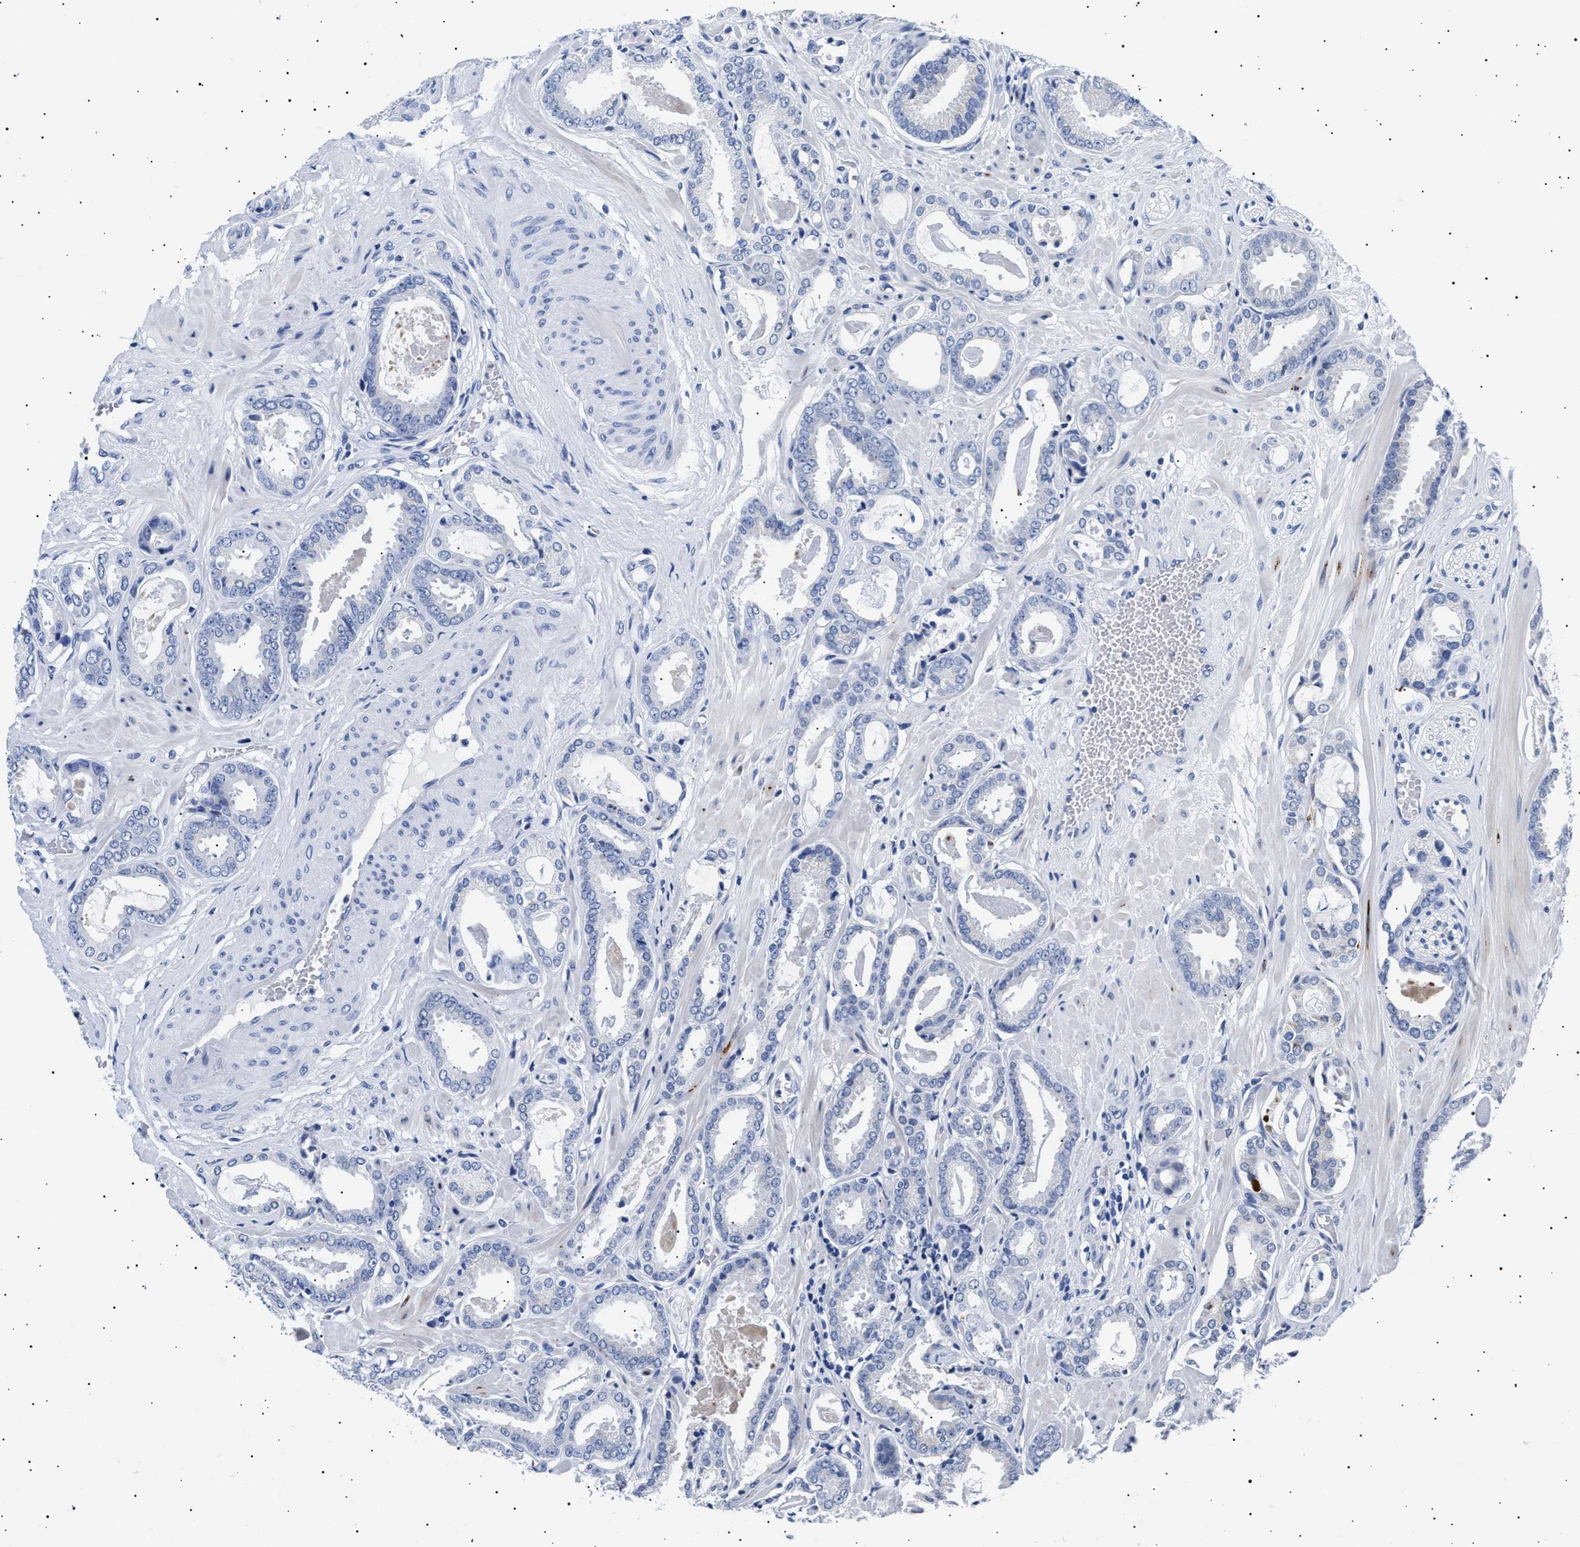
{"staining": {"intensity": "negative", "quantity": "none", "location": "none"}, "tissue": "prostate cancer", "cell_type": "Tumor cells", "image_type": "cancer", "snomed": [{"axis": "morphology", "description": "Adenocarcinoma, Low grade"}, {"axis": "topography", "description": "Prostate"}], "caption": "Tumor cells are negative for brown protein staining in prostate cancer.", "gene": "HEMGN", "patient": {"sex": "male", "age": 53}}